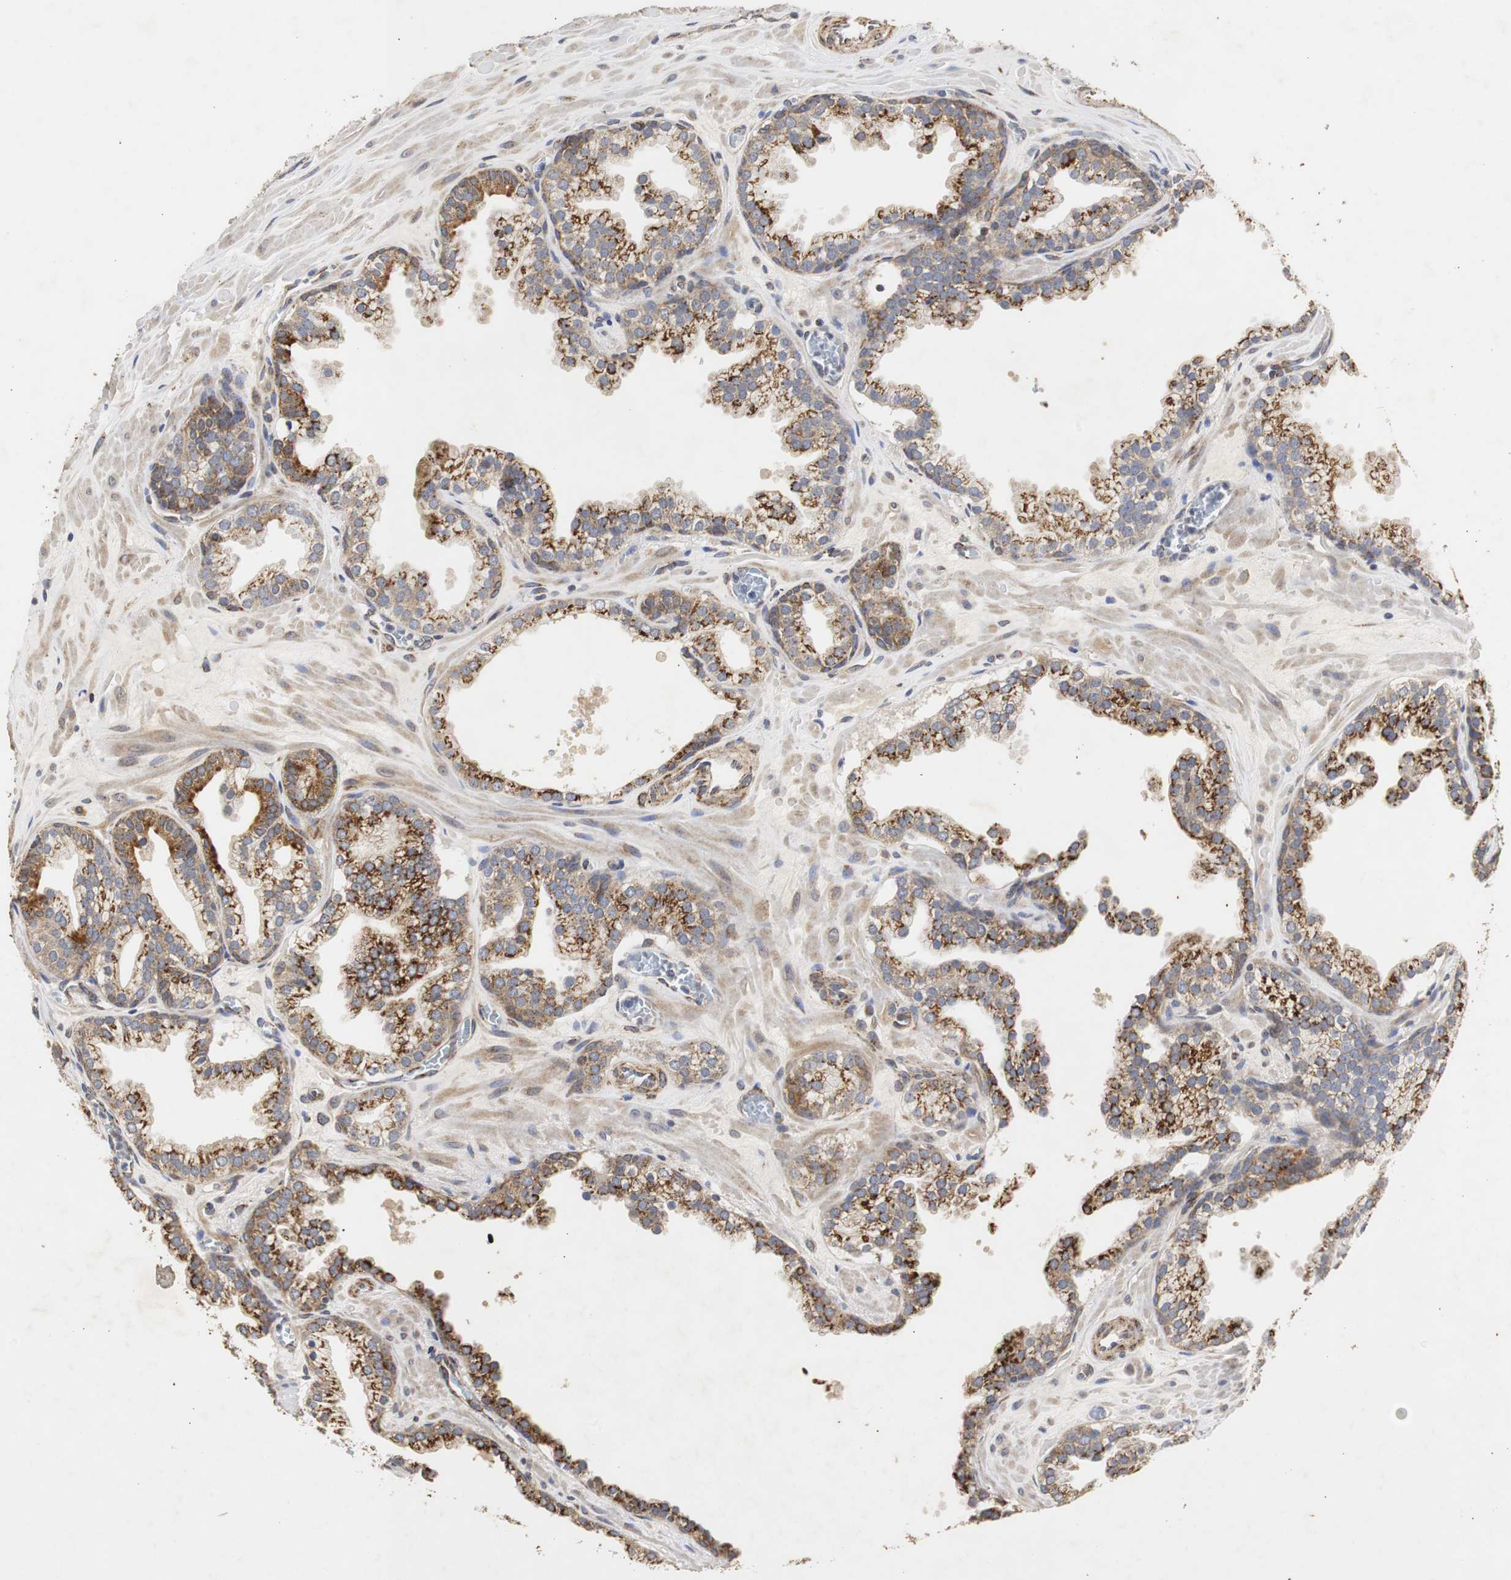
{"staining": {"intensity": "strong", "quantity": ">75%", "location": "cytoplasmic/membranous"}, "tissue": "prostate cancer", "cell_type": "Tumor cells", "image_type": "cancer", "snomed": [{"axis": "morphology", "description": "Adenocarcinoma, Low grade"}, {"axis": "topography", "description": "Prostate"}], "caption": "Brown immunohistochemical staining in prostate cancer (adenocarcinoma (low-grade)) shows strong cytoplasmic/membranous positivity in approximately >75% of tumor cells. Nuclei are stained in blue.", "gene": "HSD17B10", "patient": {"sex": "male", "age": 57}}